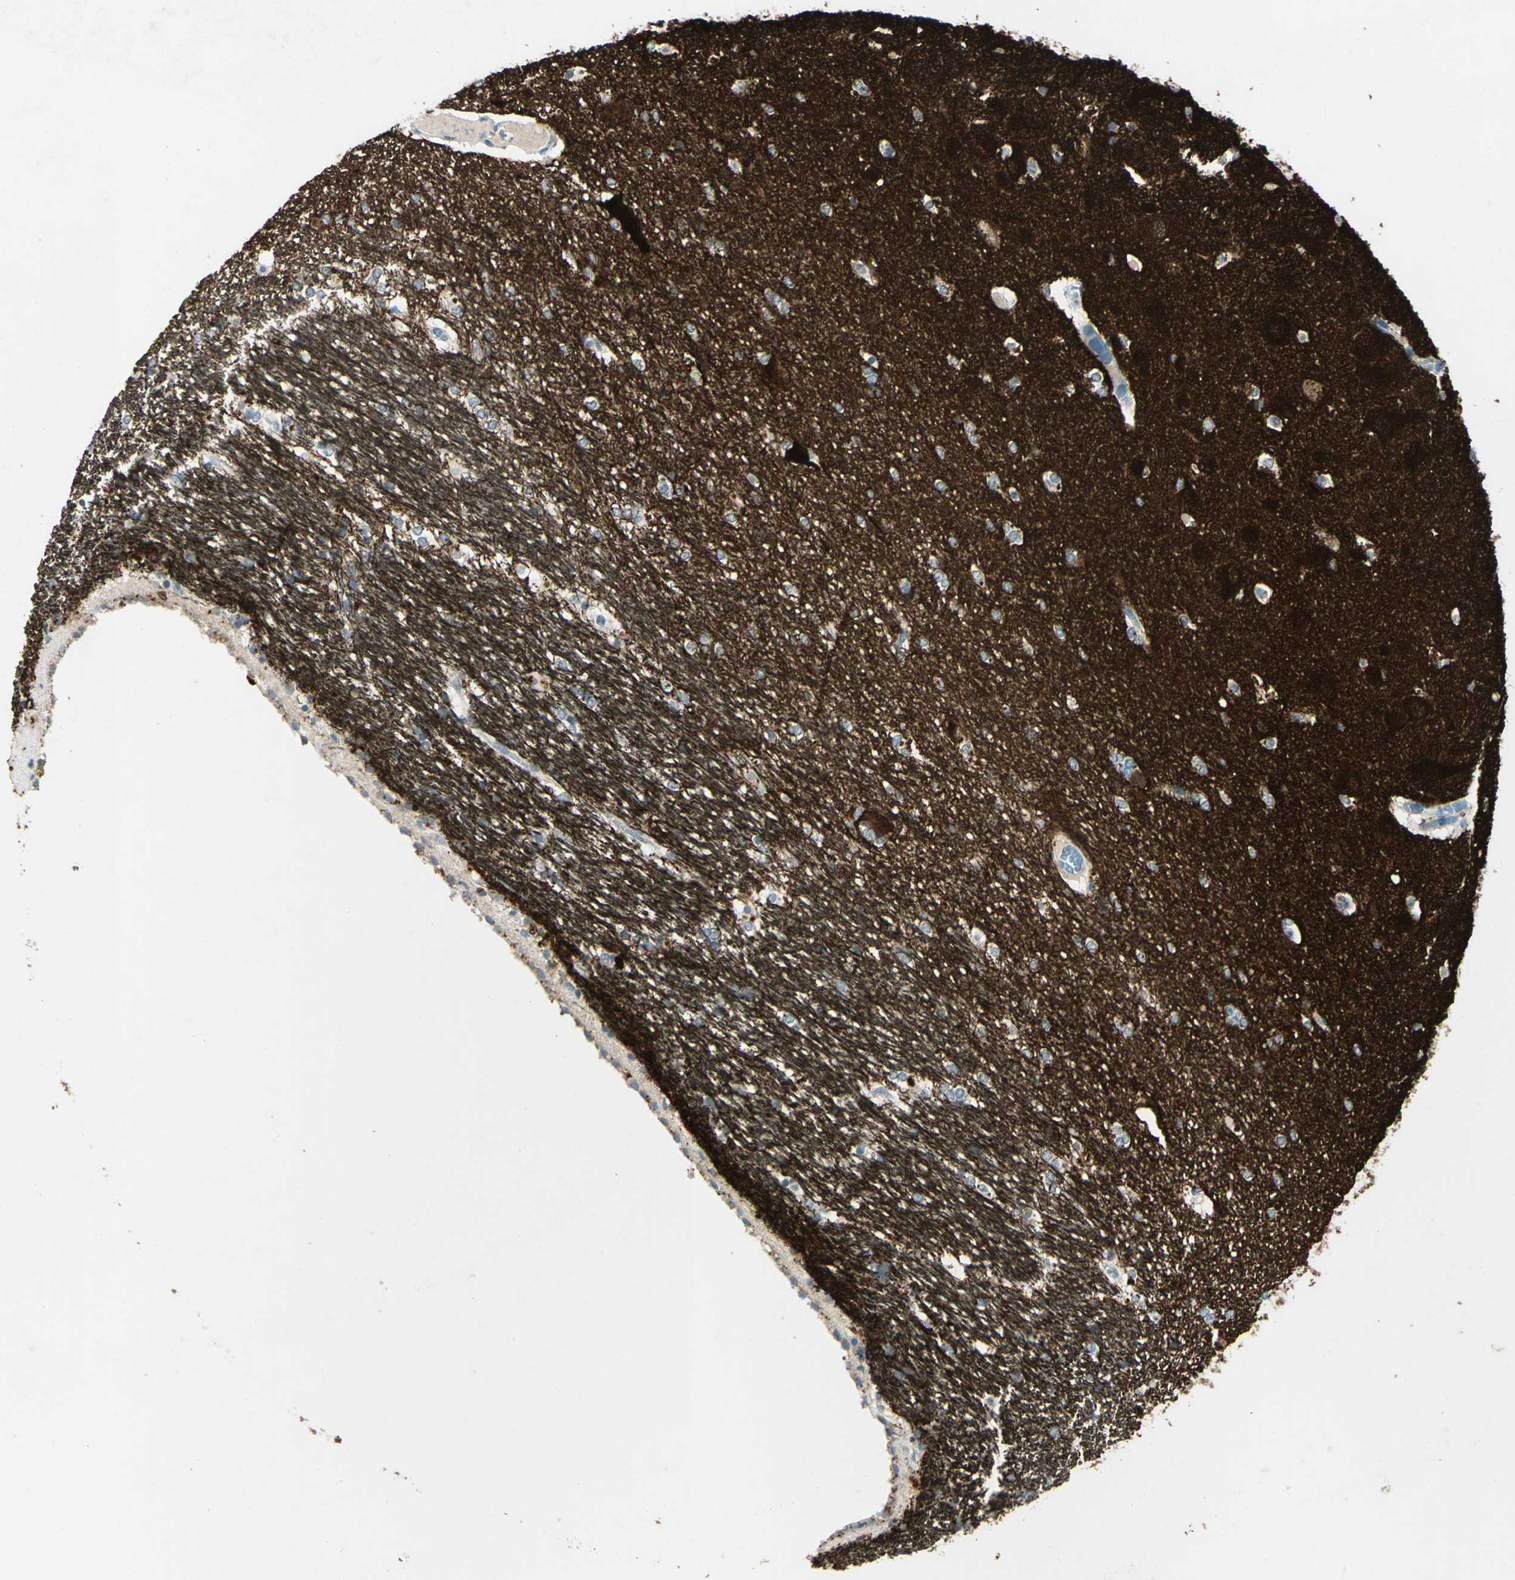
{"staining": {"intensity": "negative", "quantity": "none", "location": "none"}, "tissue": "hippocampus", "cell_type": "Glial cells", "image_type": "normal", "snomed": [{"axis": "morphology", "description": "Normal tissue, NOS"}, {"axis": "topography", "description": "Hippocampus"}], "caption": "High power microscopy photomicrograph of an immunohistochemistry photomicrograph of normal hippocampus, revealing no significant staining in glial cells.", "gene": "CAMK2B", "patient": {"sex": "female", "age": 19}}